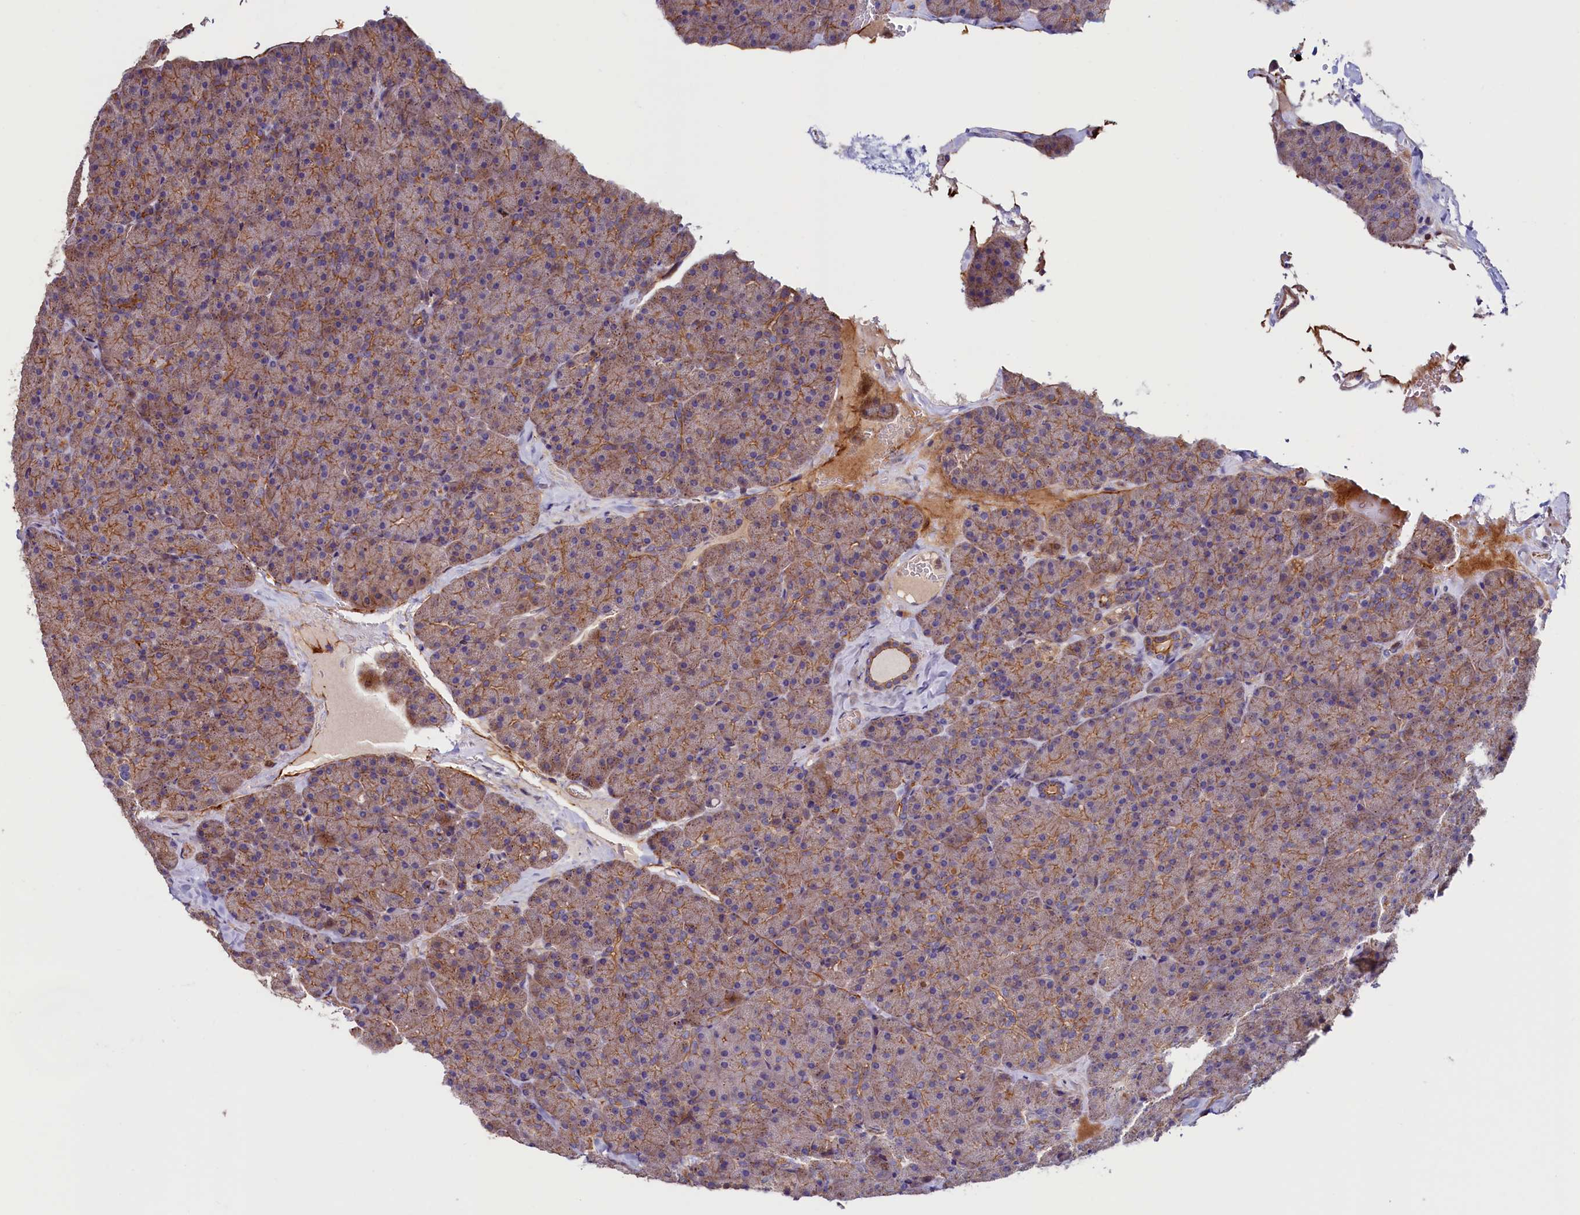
{"staining": {"intensity": "moderate", "quantity": ">75%", "location": "cytoplasmic/membranous"}, "tissue": "pancreas", "cell_type": "Exocrine glandular cells", "image_type": "normal", "snomed": [{"axis": "morphology", "description": "Normal tissue, NOS"}, {"axis": "topography", "description": "Pancreas"}], "caption": "High-power microscopy captured an immunohistochemistry (IHC) micrograph of unremarkable pancreas, revealing moderate cytoplasmic/membranous expression in approximately >75% of exocrine glandular cells.", "gene": "DUOXA1", "patient": {"sex": "male", "age": 36}}